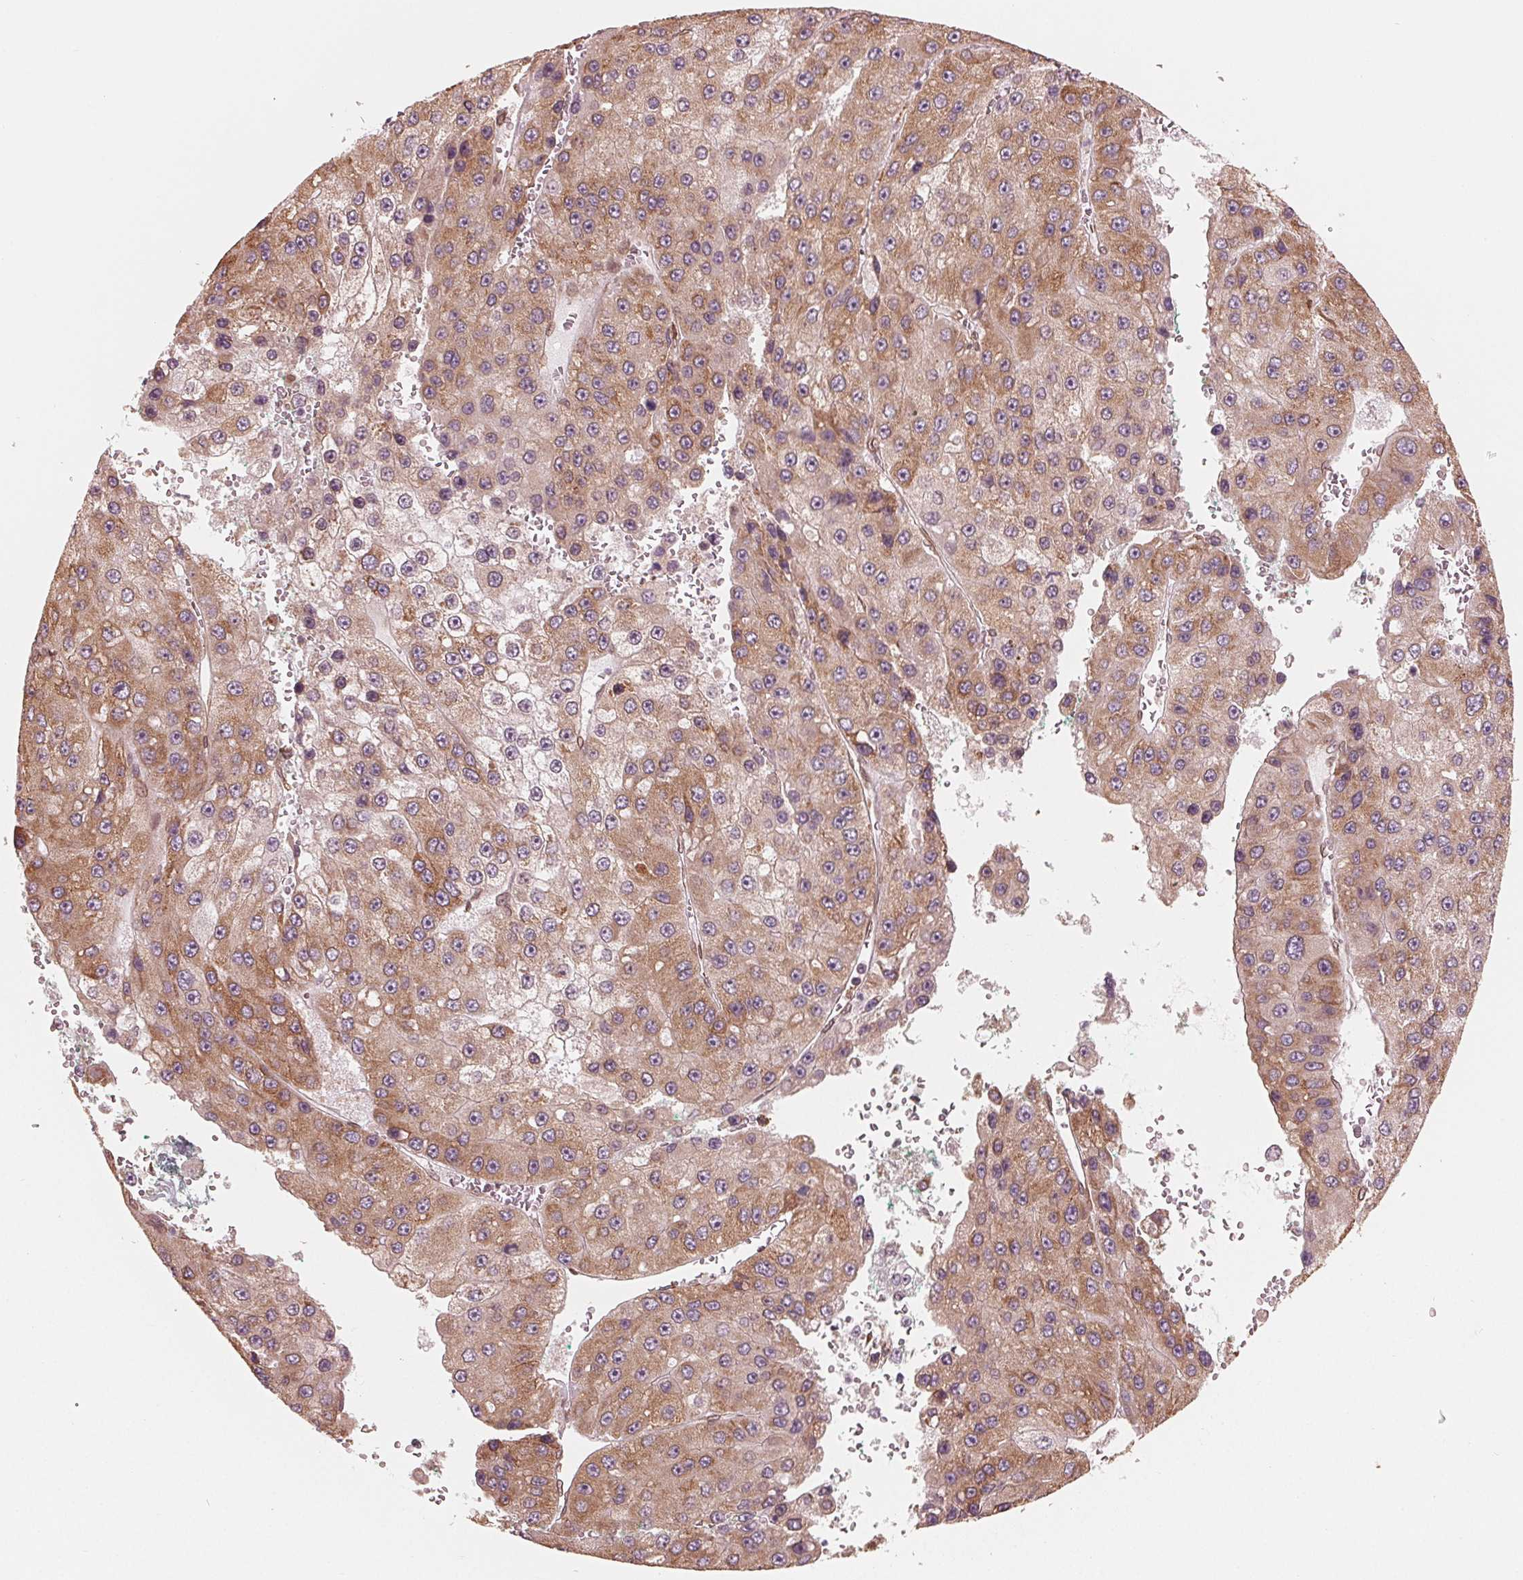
{"staining": {"intensity": "moderate", "quantity": ">75%", "location": "cytoplasmic/membranous"}, "tissue": "liver cancer", "cell_type": "Tumor cells", "image_type": "cancer", "snomed": [{"axis": "morphology", "description": "Carcinoma, Hepatocellular, NOS"}, {"axis": "topography", "description": "Liver"}], "caption": "Immunohistochemical staining of liver cancer (hepatocellular carcinoma) shows medium levels of moderate cytoplasmic/membranous positivity in about >75% of tumor cells. (brown staining indicates protein expression, while blue staining denotes nuclei).", "gene": "IKBIP", "patient": {"sex": "female", "age": 73}}